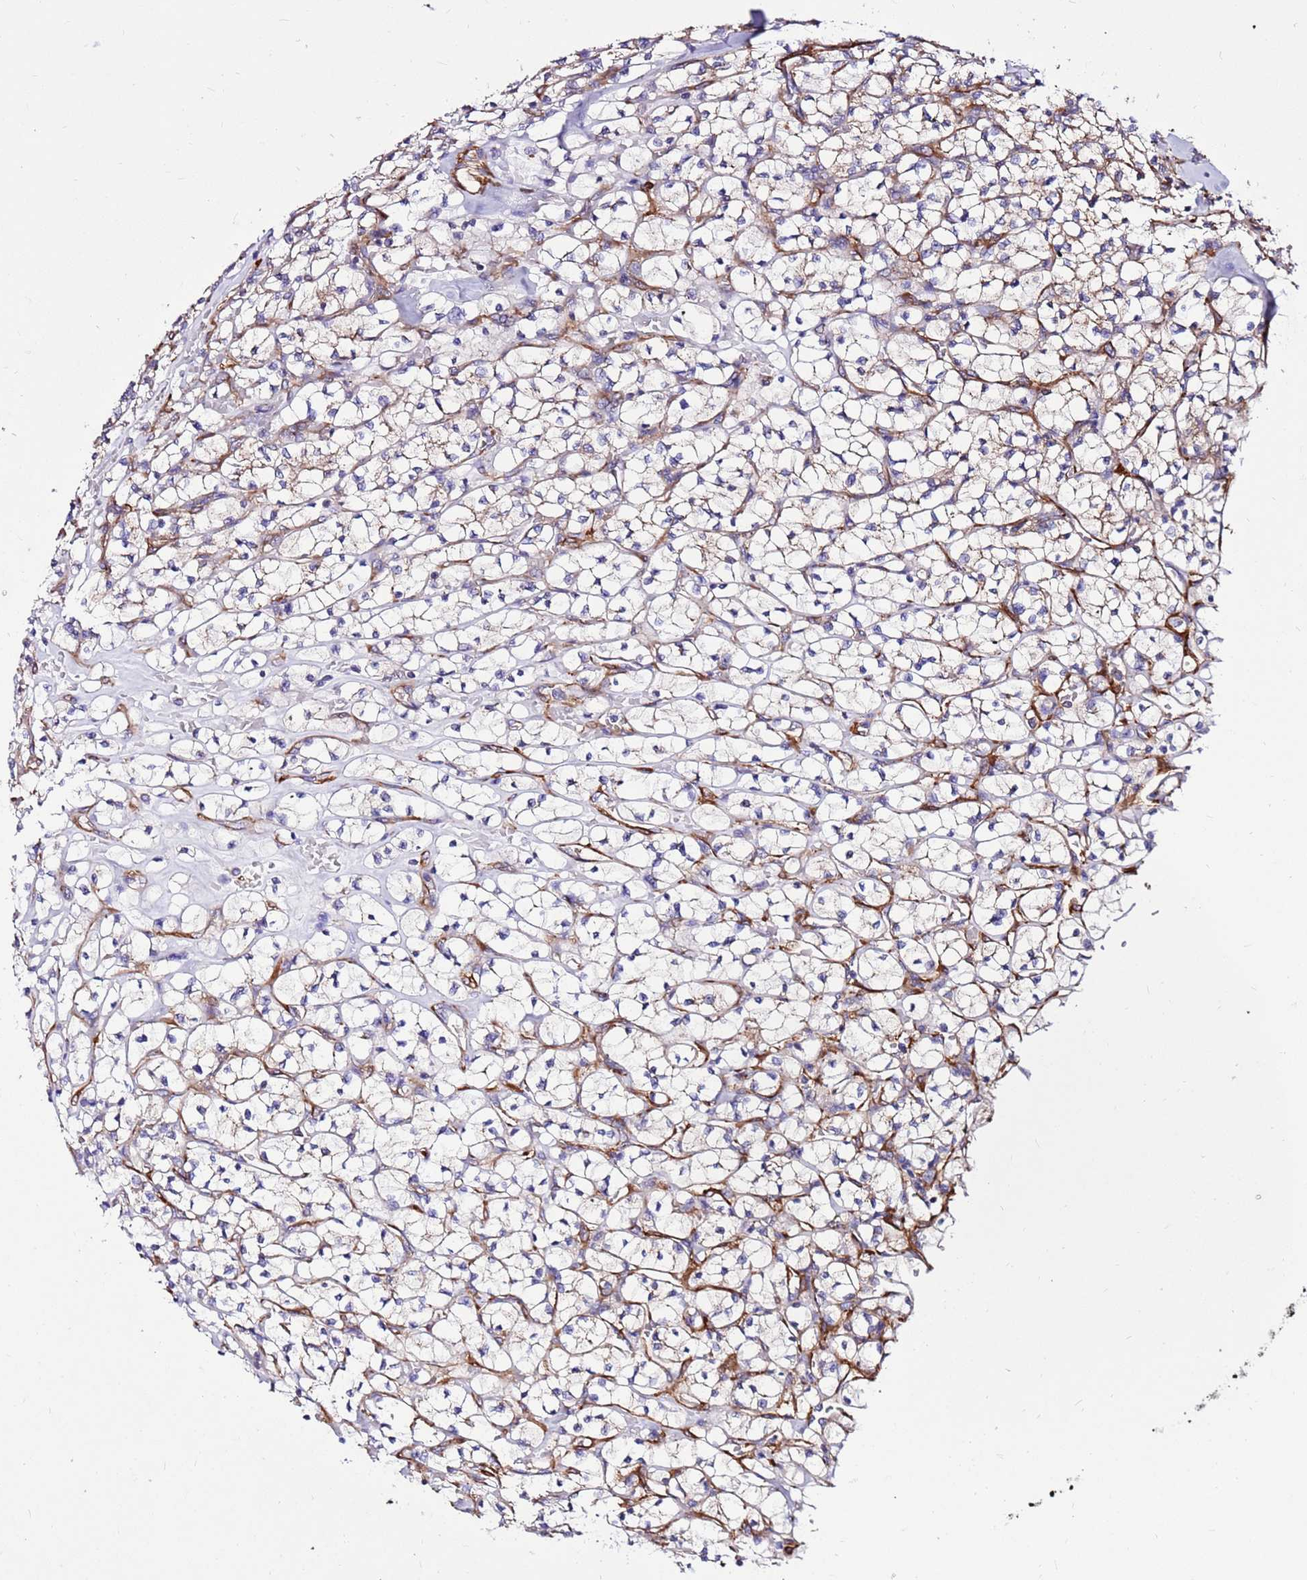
{"staining": {"intensity": "weak", "quantity": "<25%", "location": "cytoplasmic/membranous"}, "tissue": "renal cancer", "cell_type": "Tumor cells", "image_type": "cancer", "snomed": [{"axis": "morphology", "description": "Adenocarcinoma, NOS"}, {"axis": "topography", "description": "Kidney"}], "caption": "Renal adenocarcinoma was stained to show a protein in brown. There is no significant expression in tumor cells.", "gene": "EI24", "patient": {"sex": "female", "age": 64}}